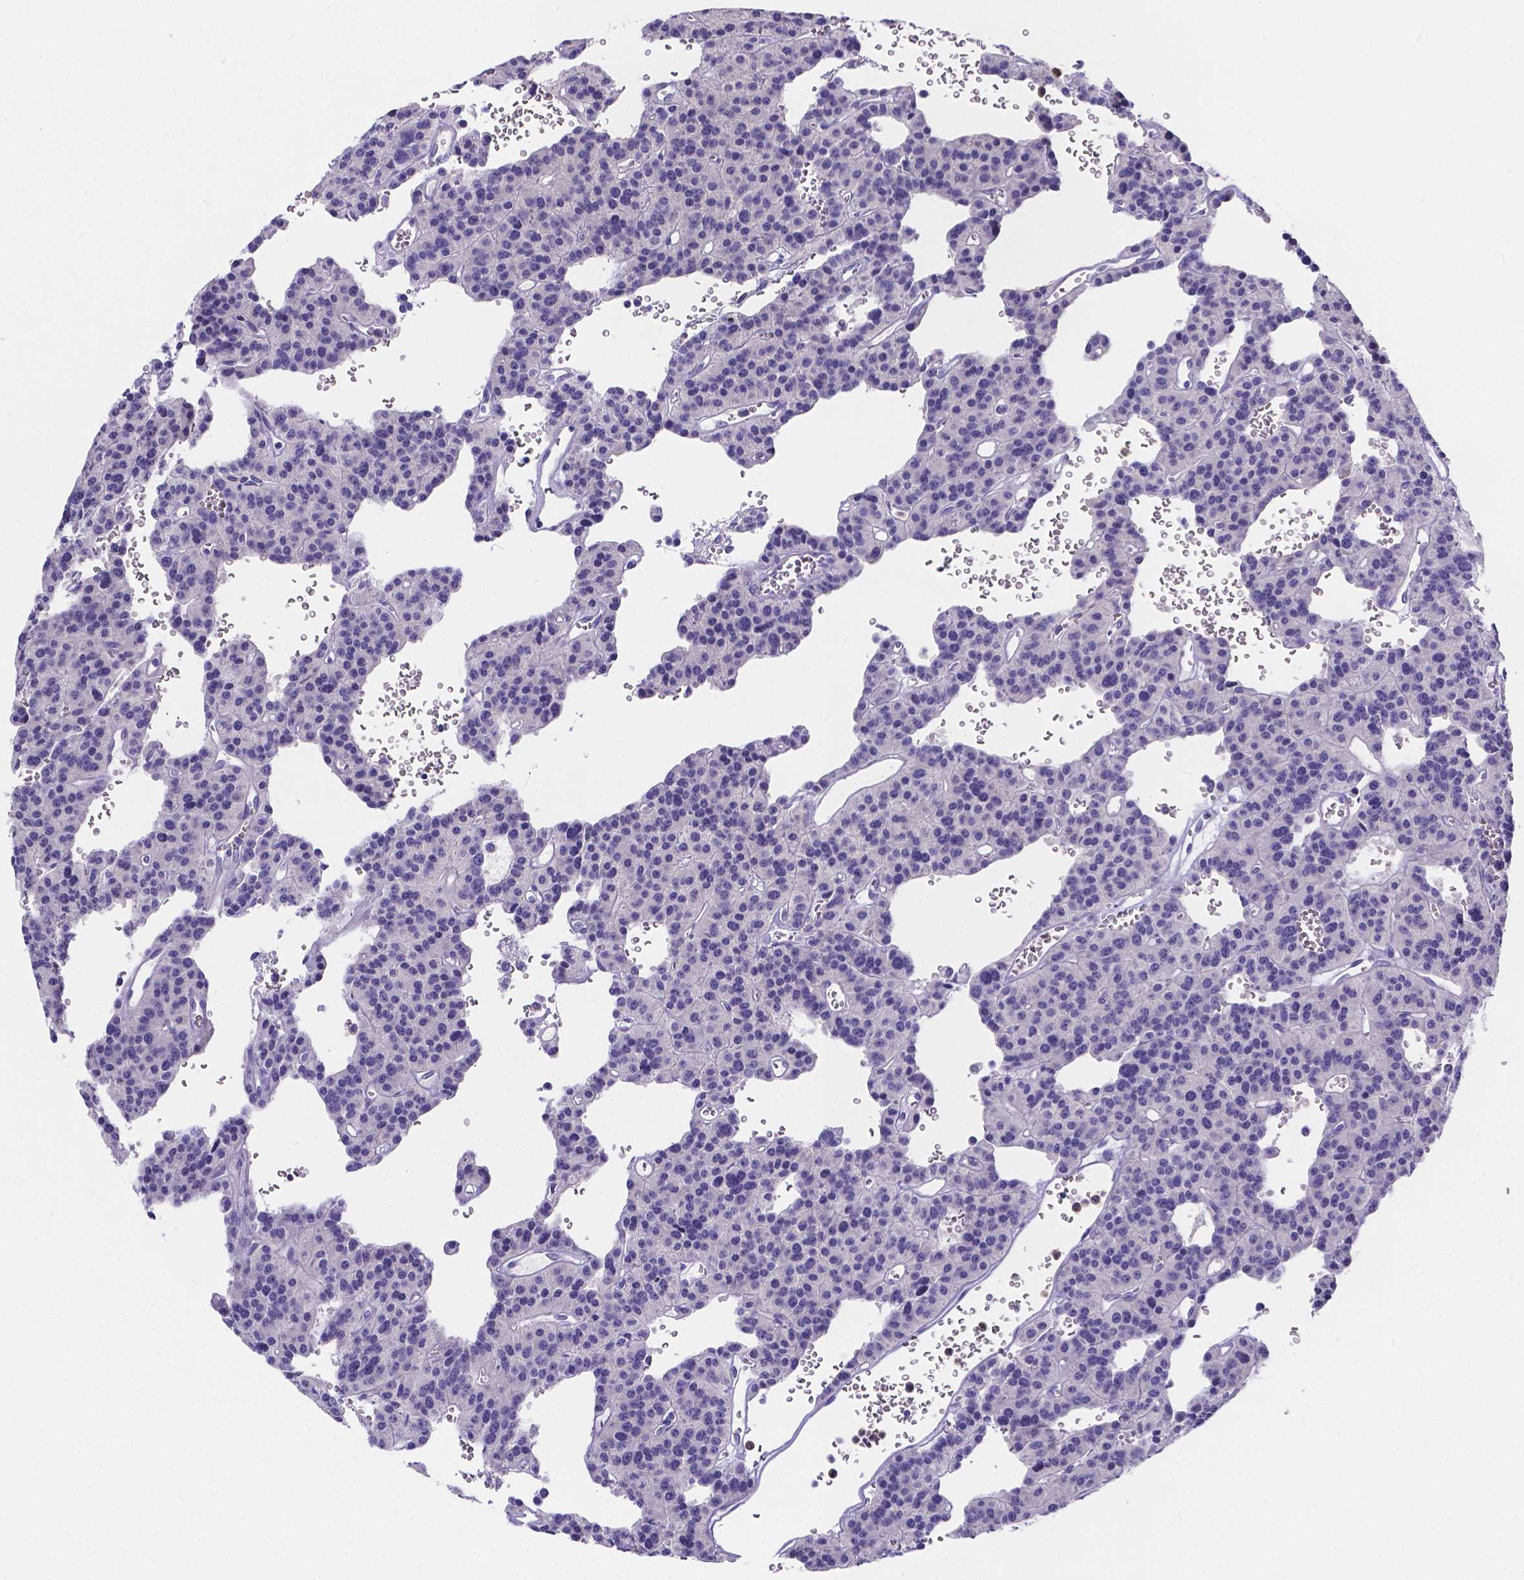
{"staining": {"intensity": "negative", "quantity": "none", "location": "none"}, "tissue": "carcinoid", "cell_type": "Tumor cells", "image_type": "cancer", "snomed": [{"axis": "morphology", "description": "Carcinoid, malignant, NOS"}, {"axis": "topography", "description": "Lung"}], "caption": "Human malignant carcinoid stained for a protein using immunohistochemistry displays no expression in tumor cells.", "gene": "ATP6V1D", "patient": {"sex": "female", "age": 71}}